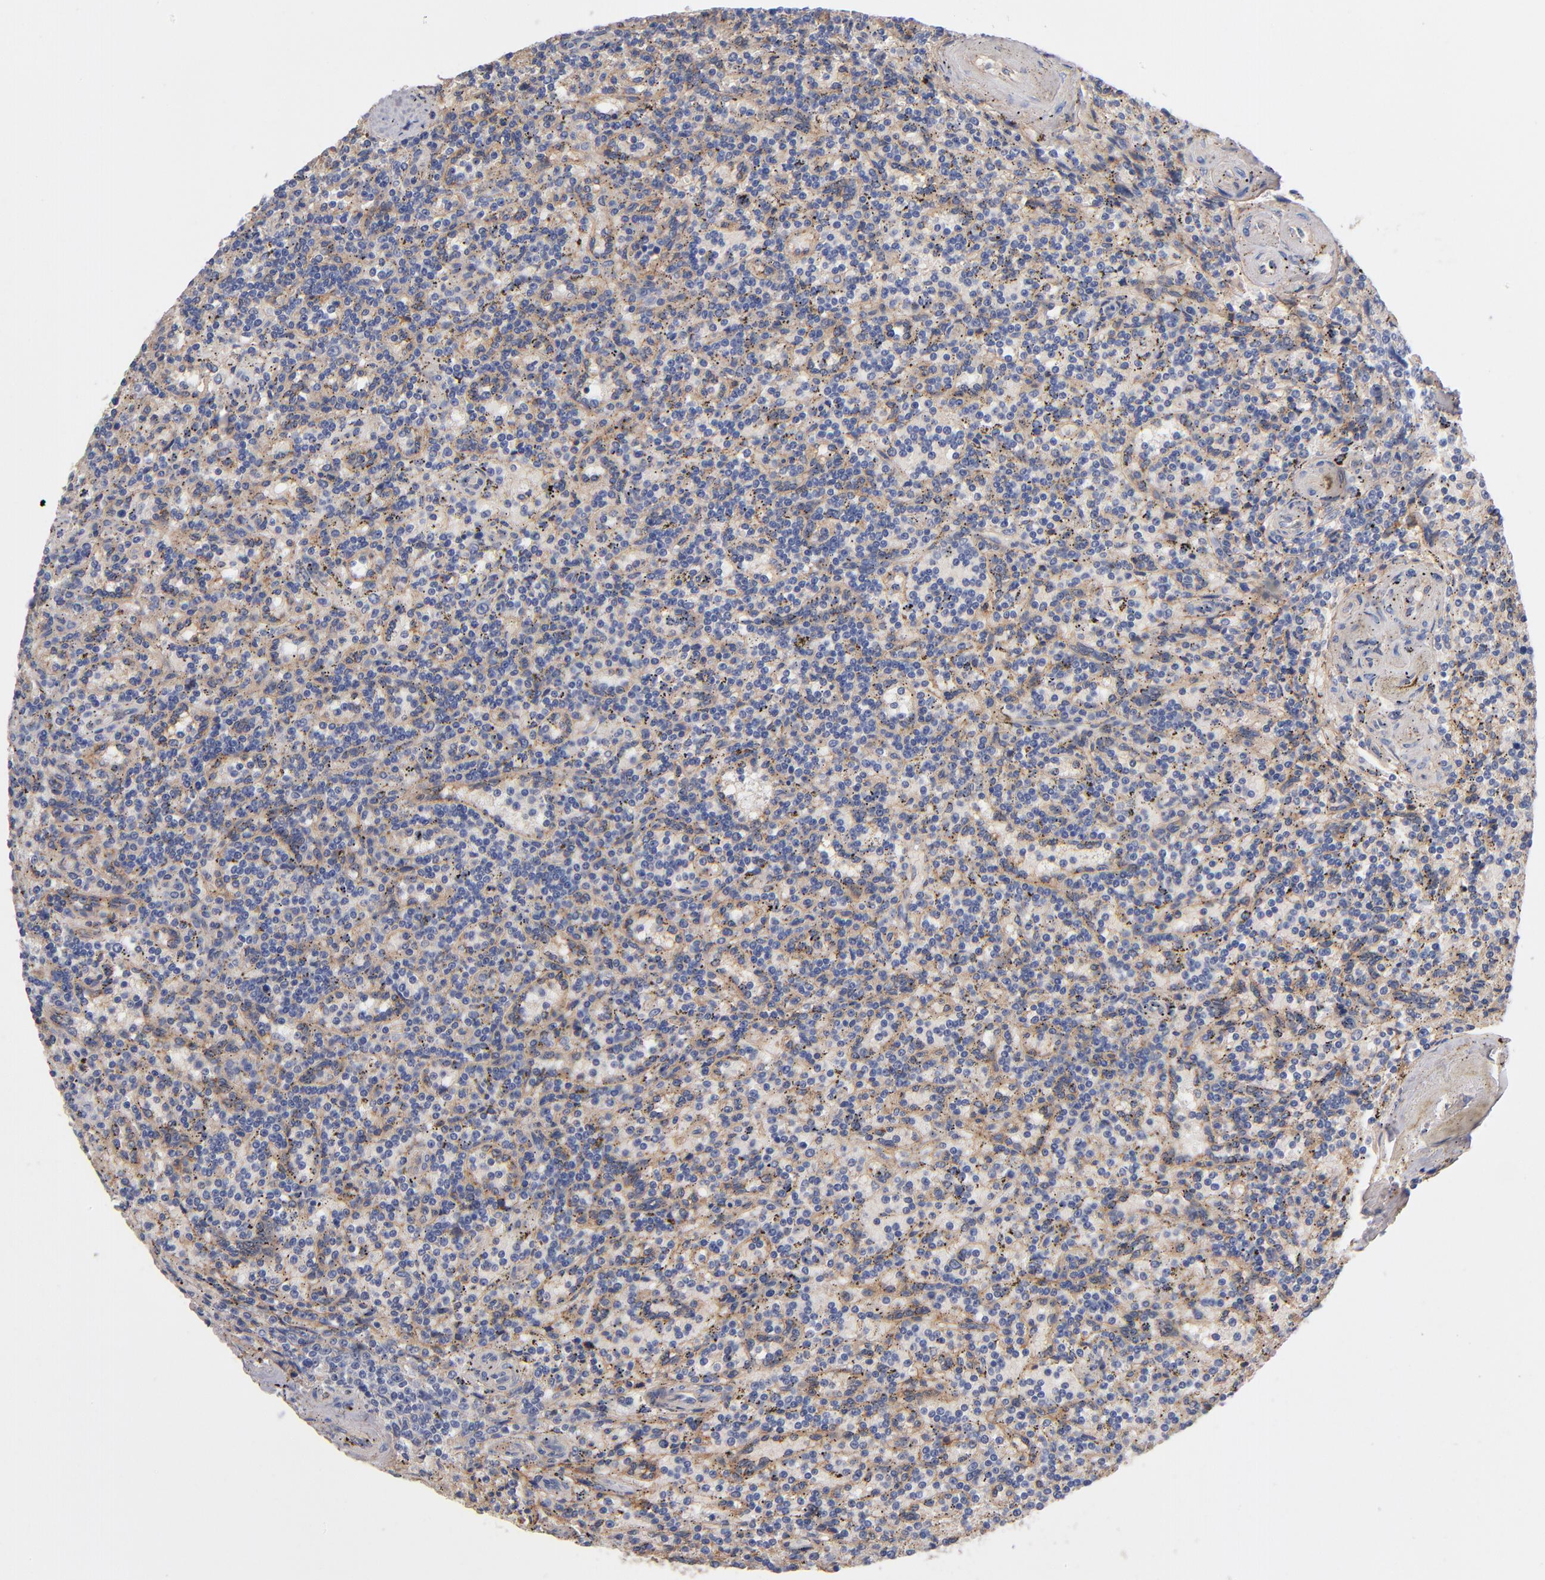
{"staining": {"intensity": "negative", "quantity": "none", "location": "none"}, "tissue": "lymphoma", "cell_type": "Tumor cells", "image_type": "cancer", "snomed": [{"axis": "morphology", "description": "Malignant lymphoma, non-Hodgkin's type, Low grade"}, {"axis": "topography", "description": "Spleen"}], "caption": "DAB (3,3'-diaminobenzidine) immunohistochemical staining of human low-grade malignant lymphoma, non-Hodgkin's type exhibits no significant staining in tumor cells.", "gene": "PLSCR4", "patient": {"sex": "male", "age": 73}}